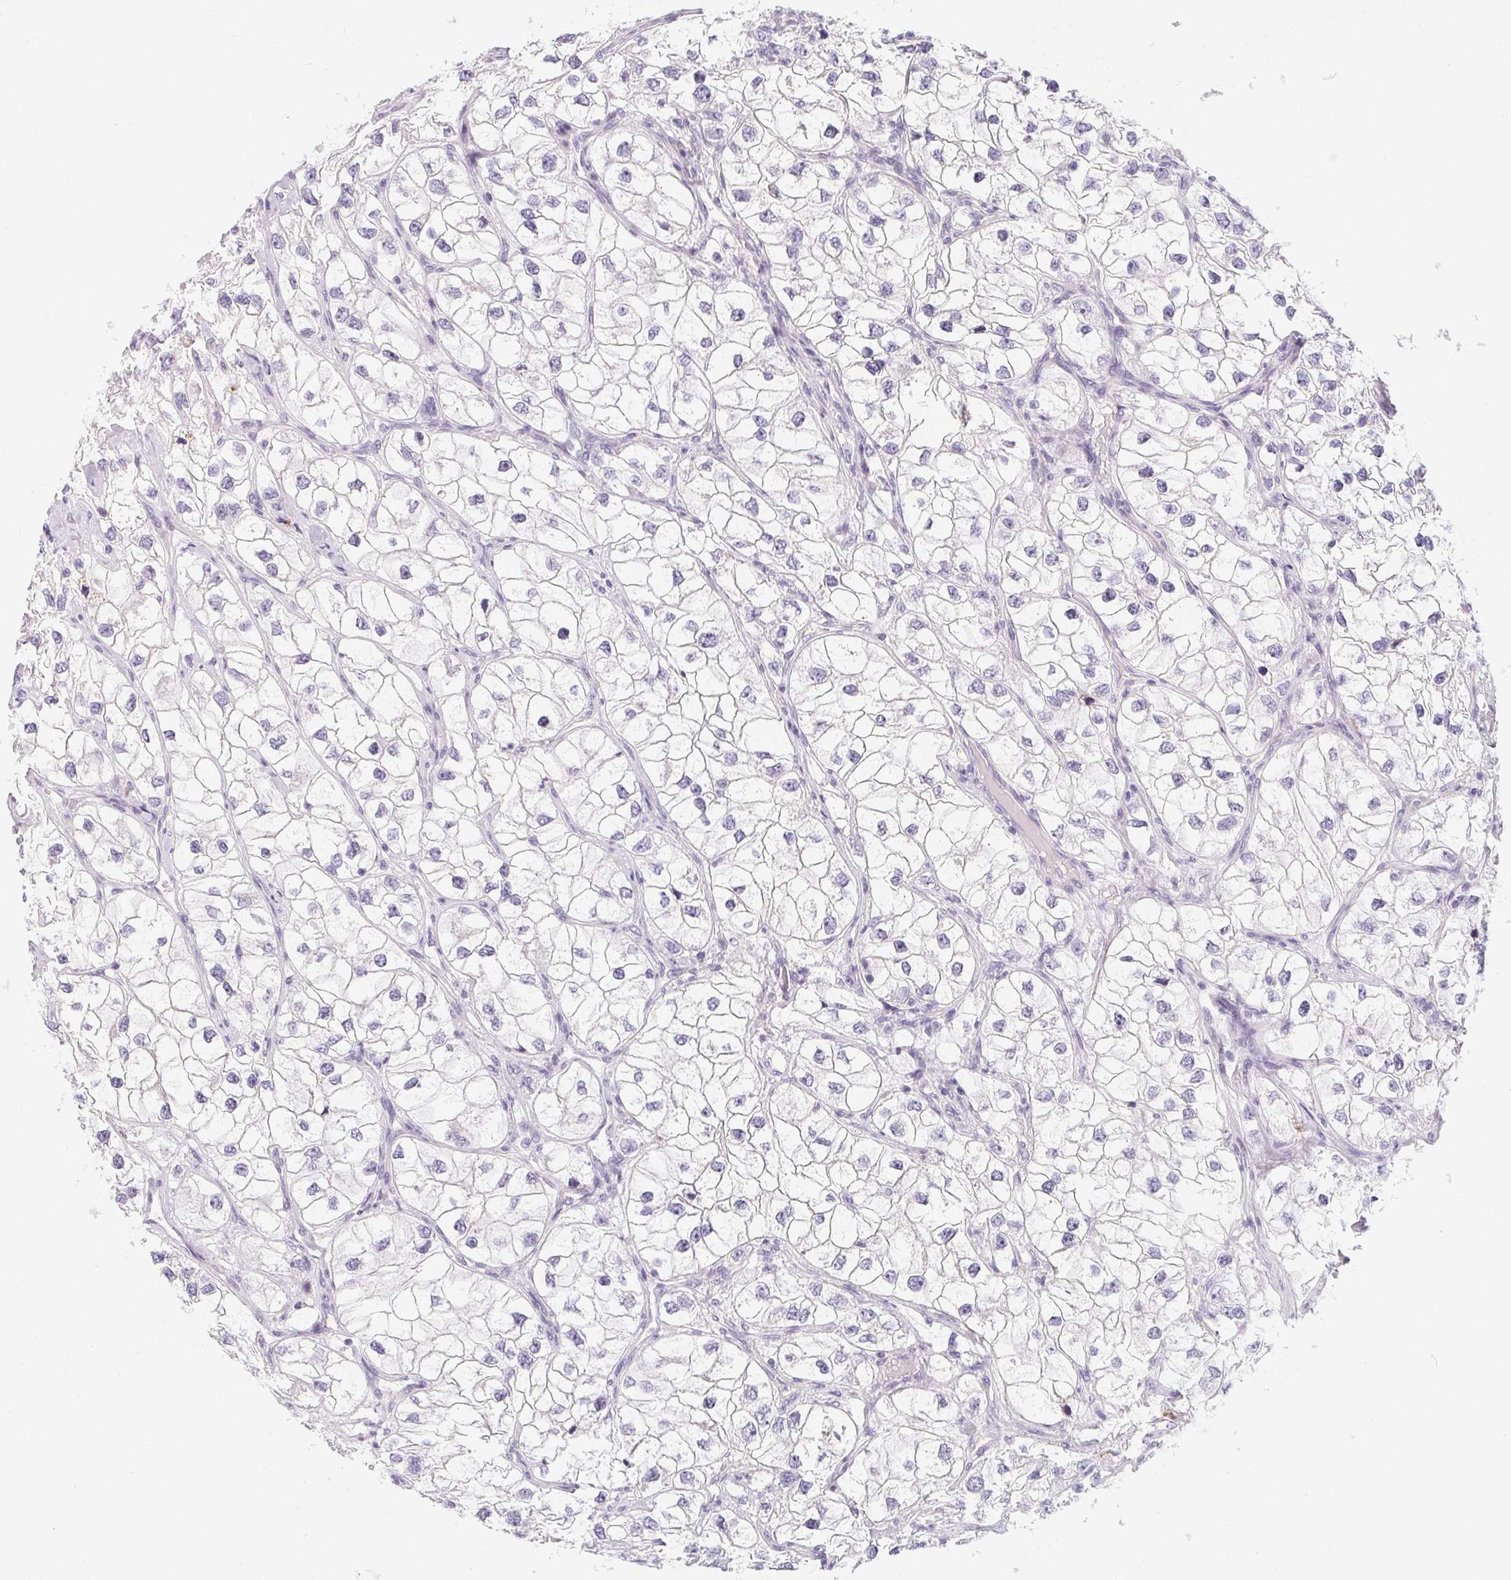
{"staining": {"intensity": "negative", "quantity": "none", "location": "none"}, "tissue": "renal cancer", "cell_type": "Tumor cells", "image_type": "cancer", "snomed": [{"axis": "morphology", "description": "Adenocarcinoma, NOS"}, {"axis": "topography", "description": "Kidney"}], "caption": "High magnification brightfield microscopy of renal adenocarcinoma stained with DAB (brown) and counterstained with hematoxylin (blue): tumor cells show no significant staining.", "gene": "MAP1A", "patient": {"sex": "male", "age": 59}}